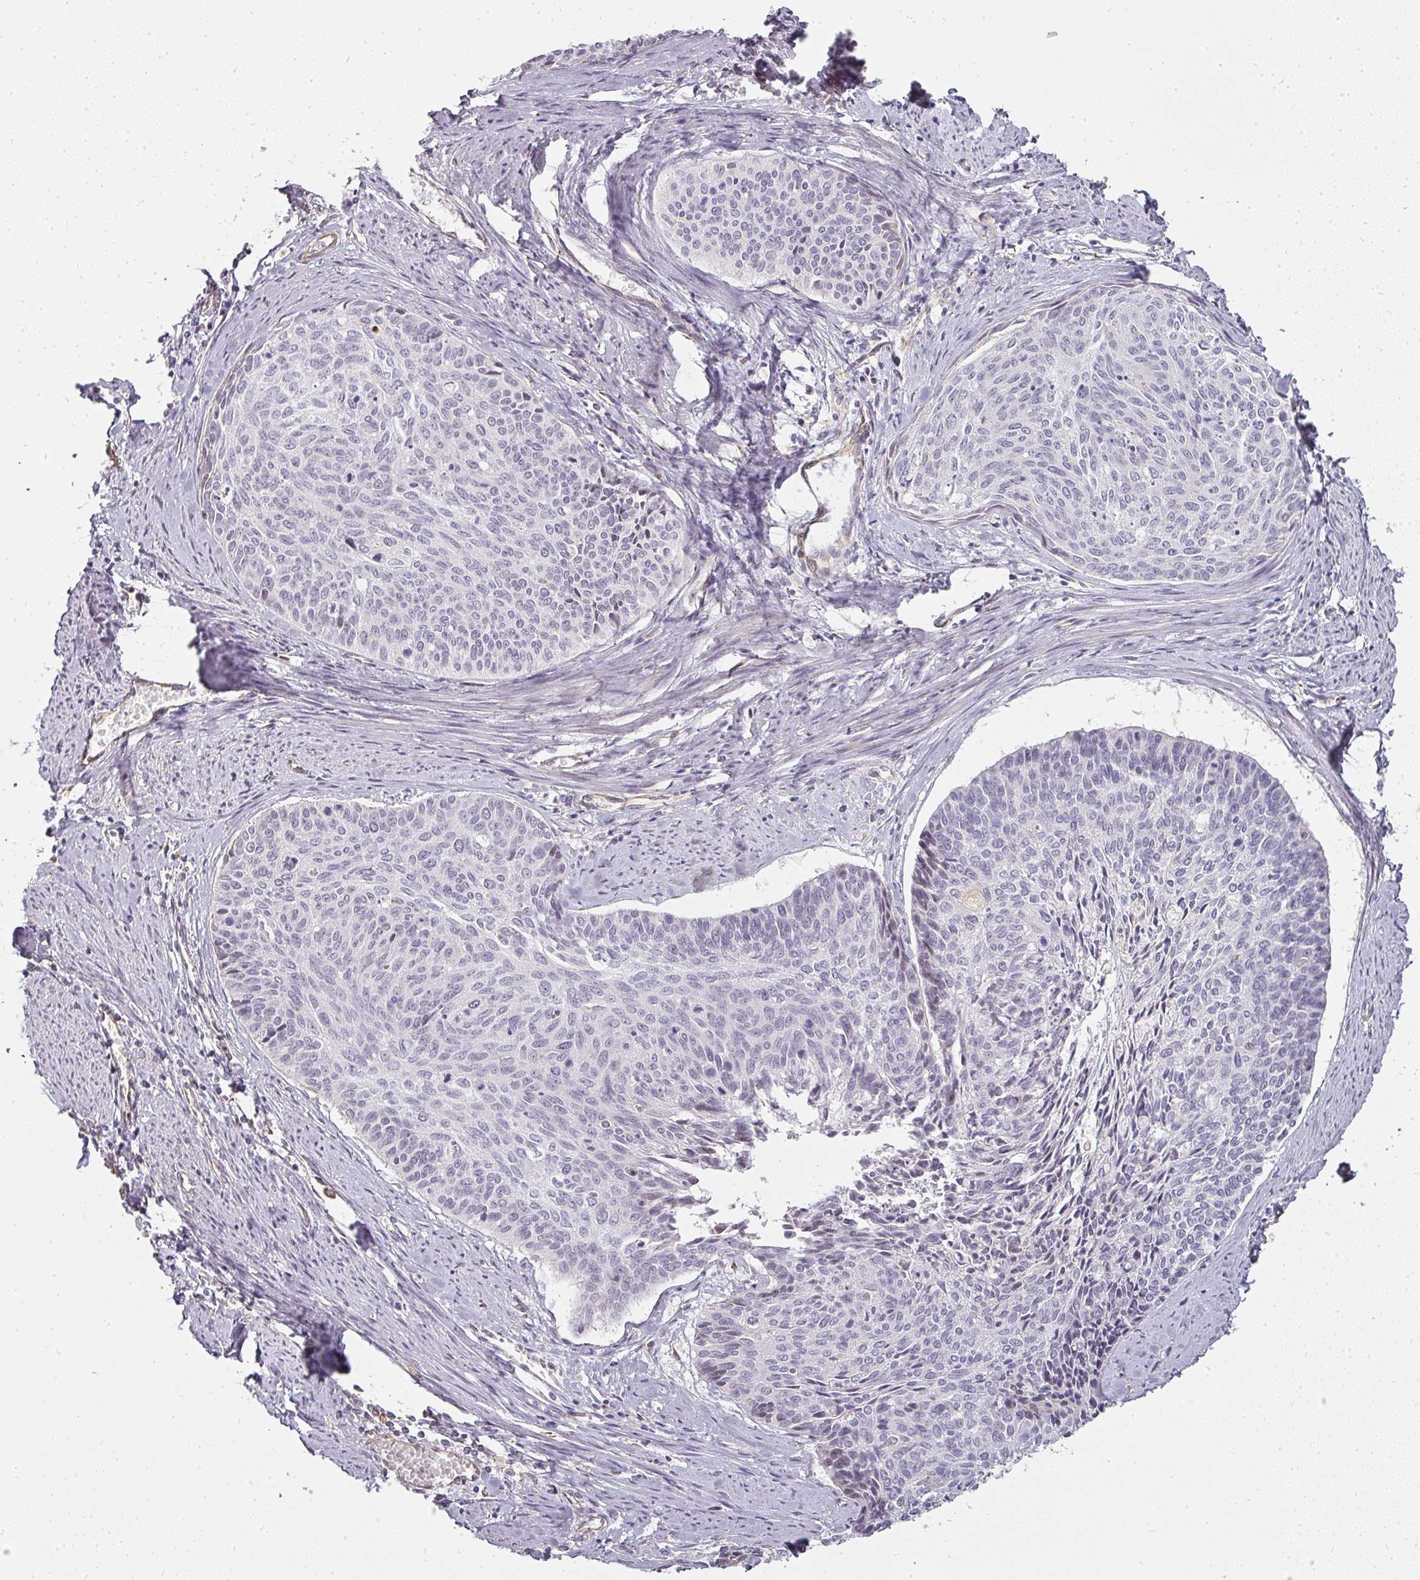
{"staining": {"intensity": "negative", "quantity": "none", "location": "none"}, "tissue": "cervical cancer", "cell_type": "Tumor cells", "image_type": "cancer", "snomed": [{"axis": "morphology", "description": "Squamous cell carcinoma, NOS"}, {"axis": "topography", "description": "Cervix"}], "caption": "Immunohistochemistry of squamous cell carcinoma (cervical) exhibits no expression in tumor cells. (Immunohistochemistry (ihc), brightfield microscopy, high magnification).", "gene": "ATP8B2", "patient": {"sex": "female", "age": 55}}